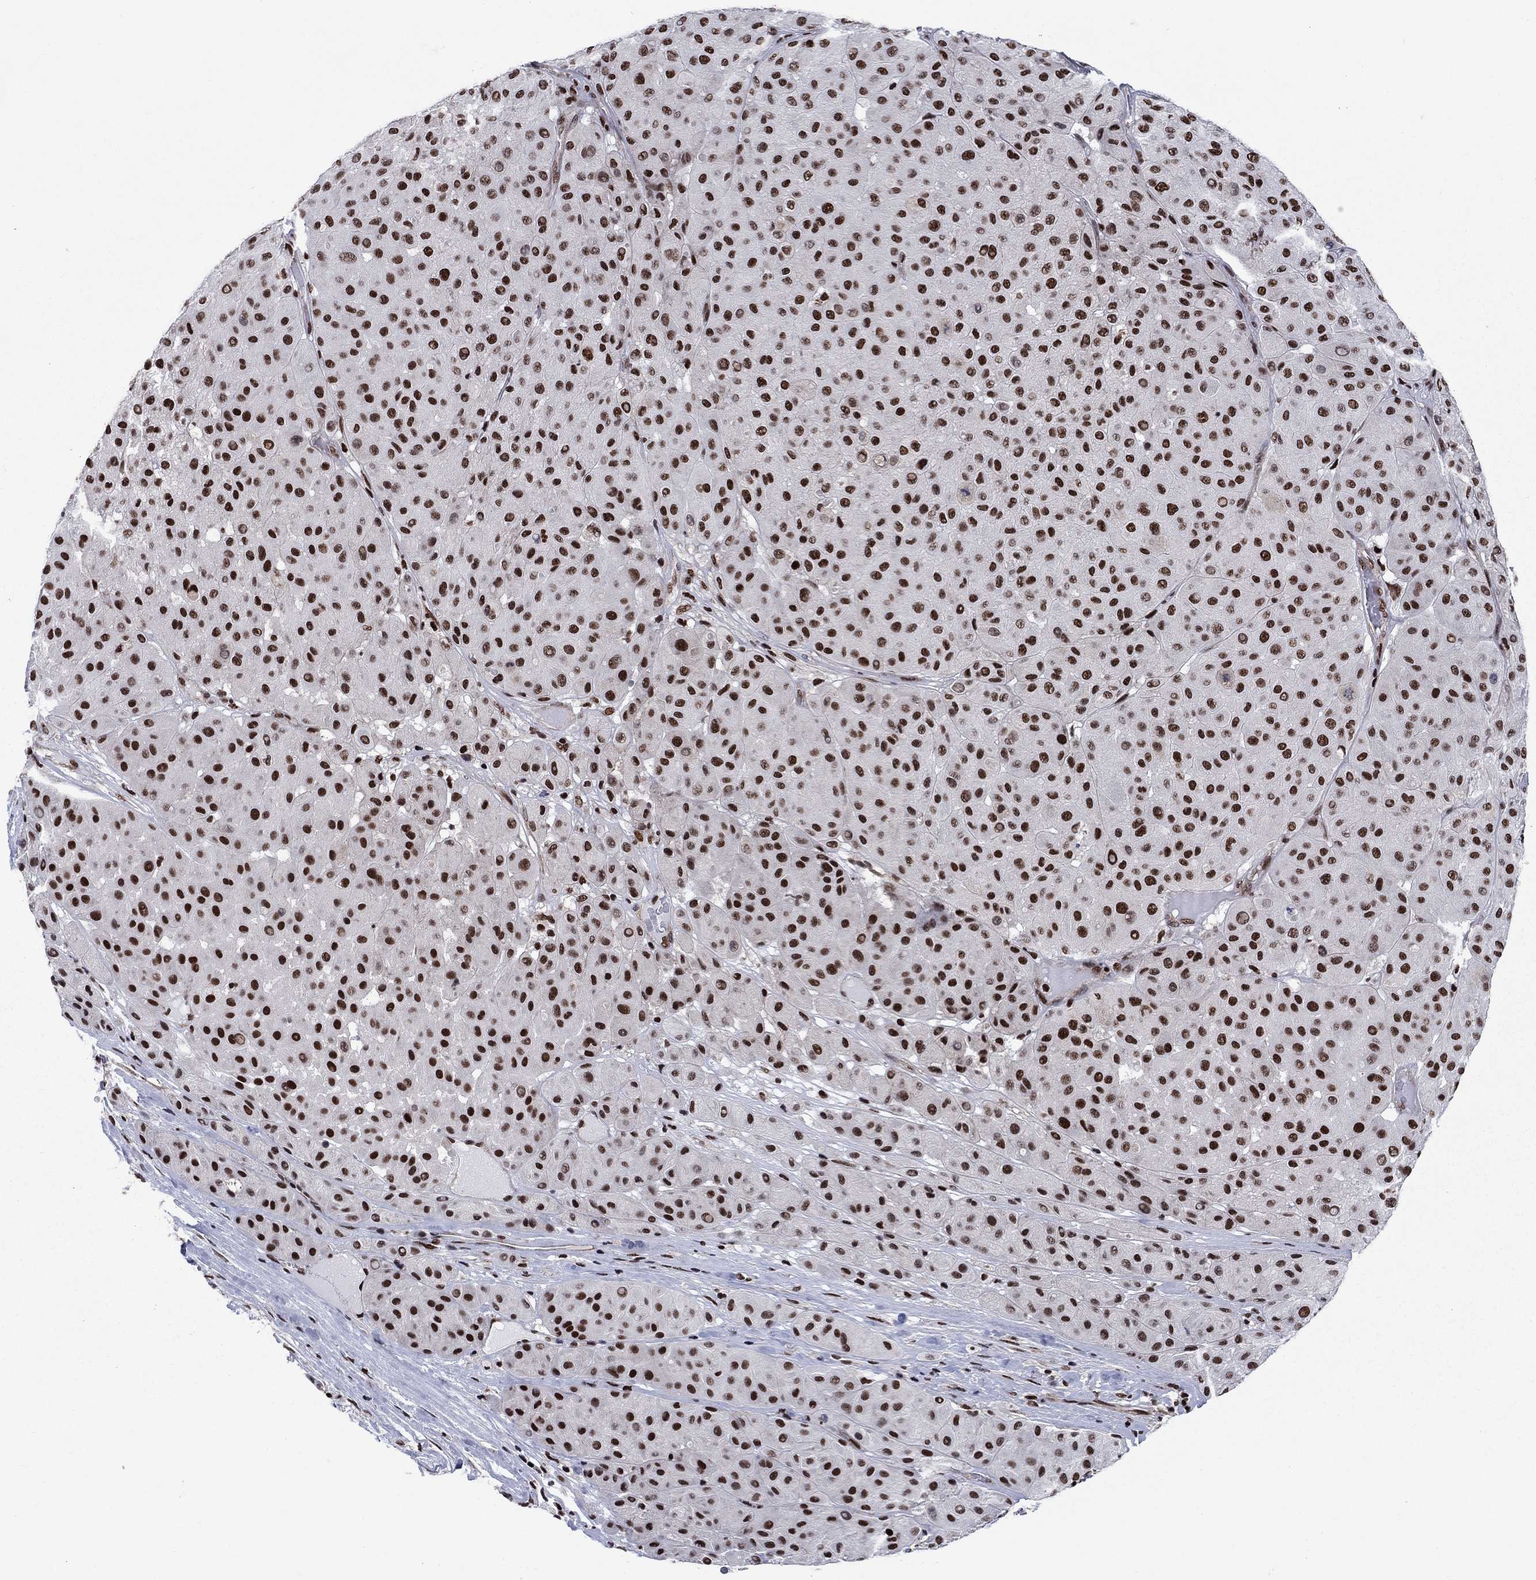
{"staining": {"intensity": "strong", "quantity": ">75%", "location": "nuclear"}, "tissue": "melanoma", "cell_type": "Tumor cells", "image_type": "cancer", "snomed": [{"axis": "morphology", "description": "Malignant melanoma, Metastatic site"}, {"axis": "topography", "description": "Smooth muscle"}], "caption": "Melanoma was stained to show a protein in brown. There is high levels of strong nuclear expression in about >75% of tumor cells. Immunohistochemistry (ihc) stains the protein in brown and the nuclei are stained blue.", "gene": "RPRD1B", "patient": {"sex": "male", "age": 41}}